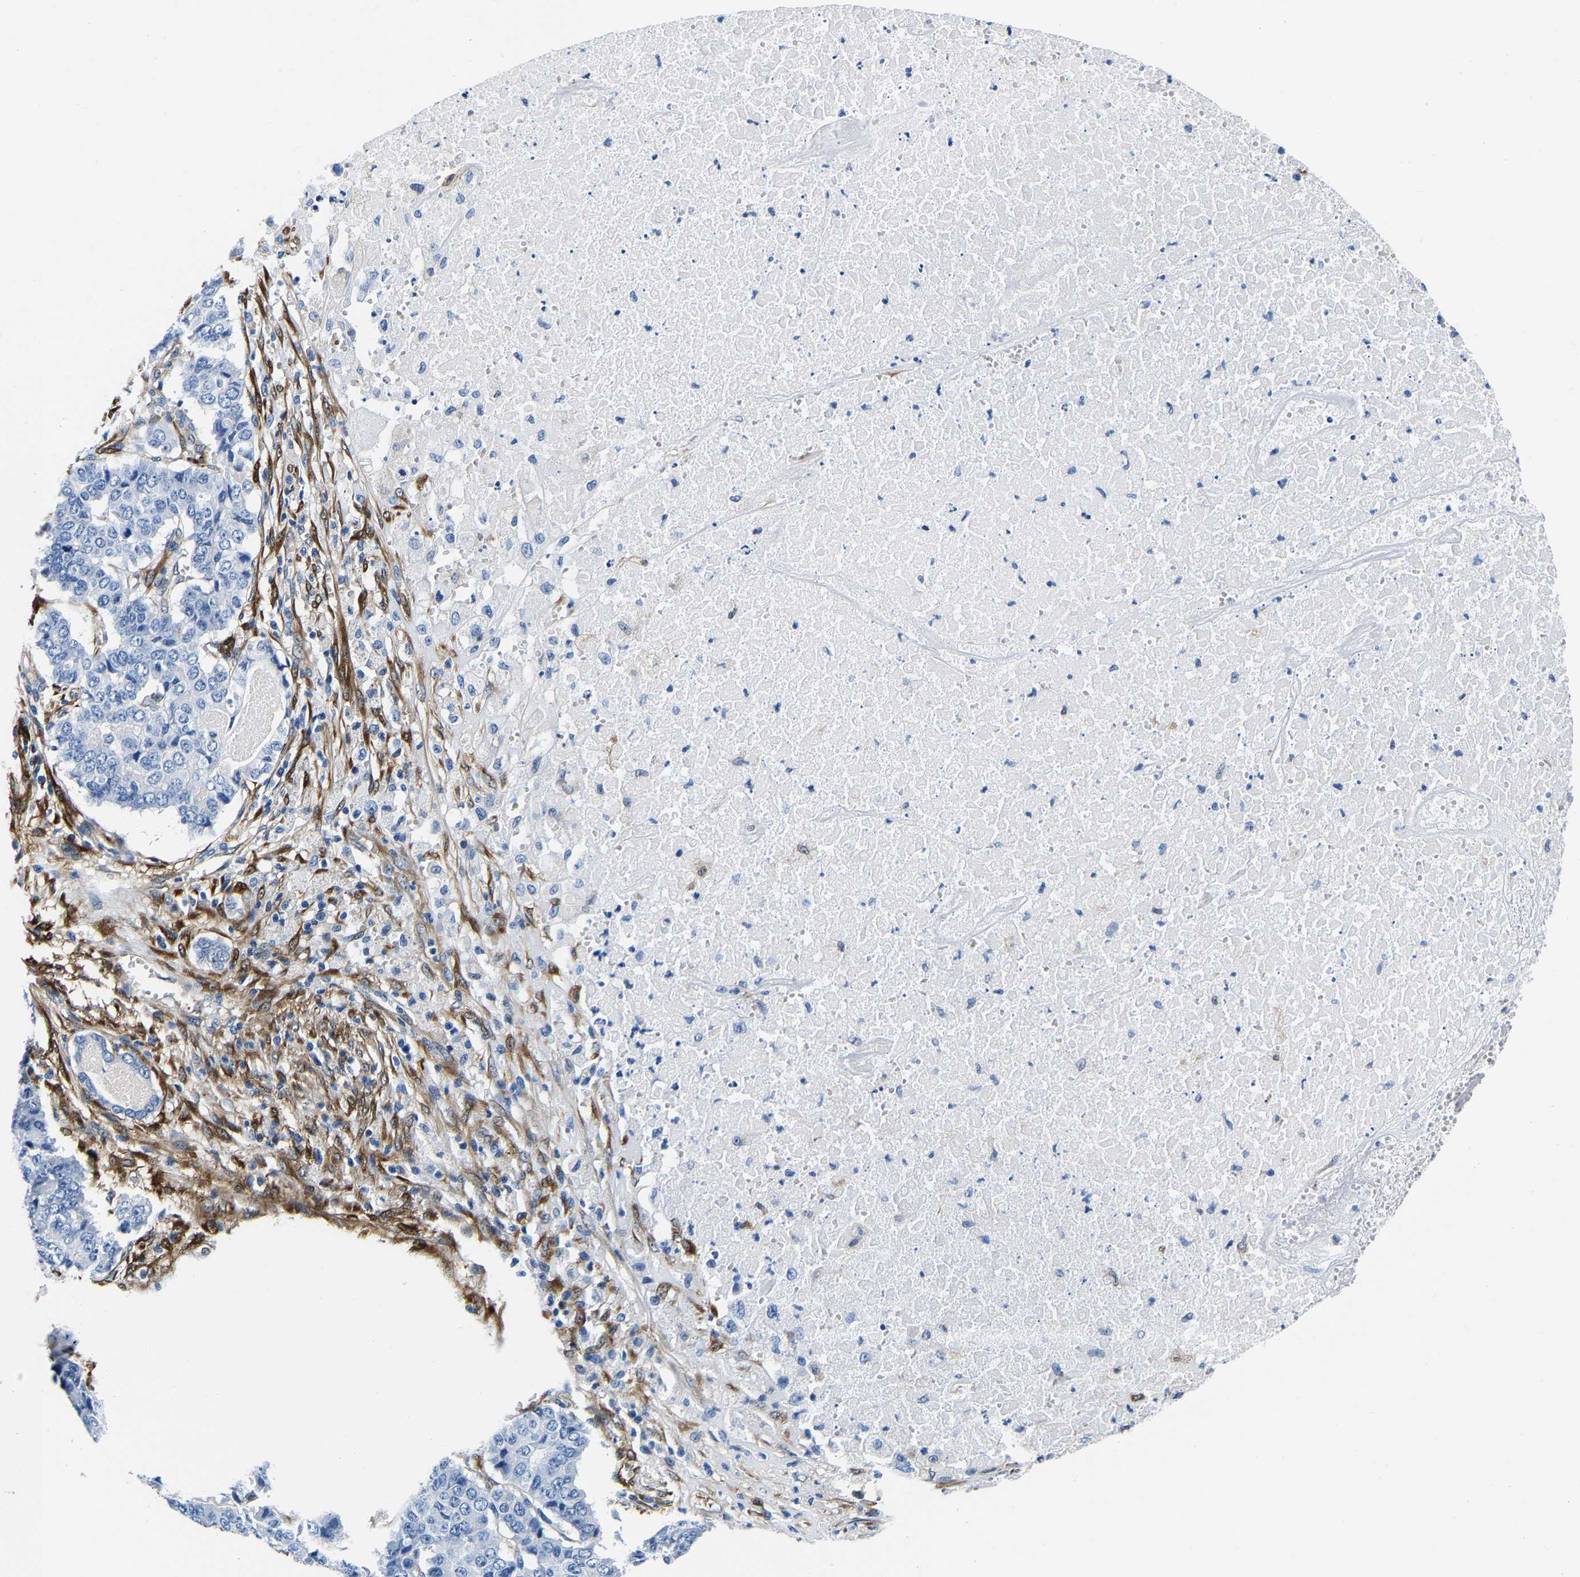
{"staining": {"intensity": "negative", "quantity": "none", "location": "none"}, "tissue": "pancreatic cancer", "cell_type": "Tumor cells", "image_type": "cancer", "snomed": [{"axis": "morphology", "description": "Adenocarcinoma, NOS"}, {"axis": "topography", "description": "Pancreas"}], "caption": "IHC of pancreatic adenocarcinoma reveals no expression in tumor cells.", "gene": "S100A13", "patient": {"sex": "male", "age": 50}}